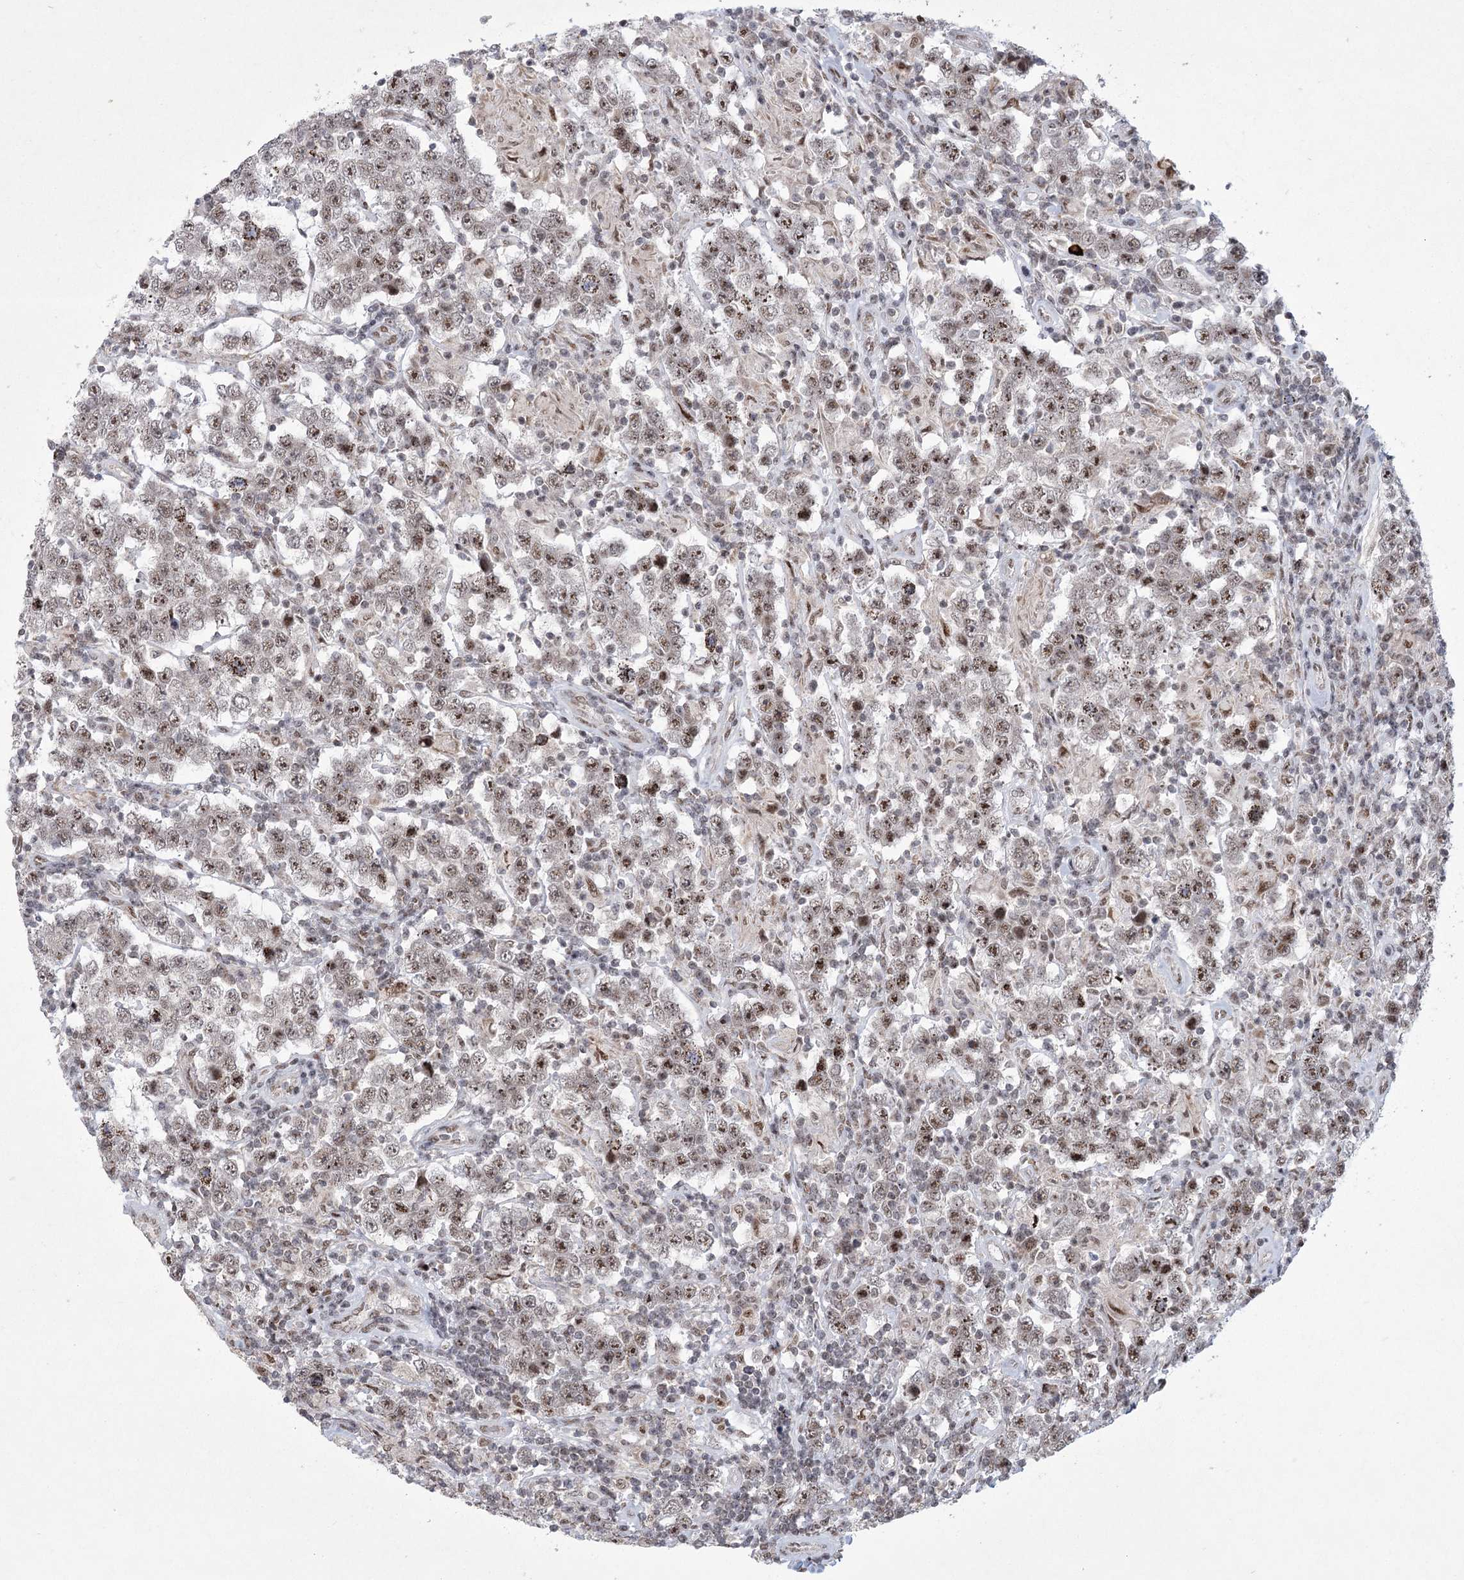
{"staining": {"intensity": "moderate", "quantity": ">75%", "location": "nuclear"}, "tissue": "testis cancer", "cell_type": "Tumor cells", "image_type": "cancer", "snomed": [{"axis": "morphology", "description": "Normal tissue, NOS"}, {"axis": "morphology", "description": "Urothelial carcinoma, High grade"}, {"axis": "morphology", "description": "Seminoma, NOS"}, {"axis": "morphology", "description": "Carcinoma, Embryonal, NOS"}, {"axis": "topography", "description": "Urinary bladder"}, {"axis": "topography", "description": "Testis"}], "caption": "Moderate nuclear staining for a protein is seen in approximately >75% of tumor cells of embryonal carcinoma (testis) using IHC.", "gene": "CIB4", "patient": {"sex": "male", "age": 41}}